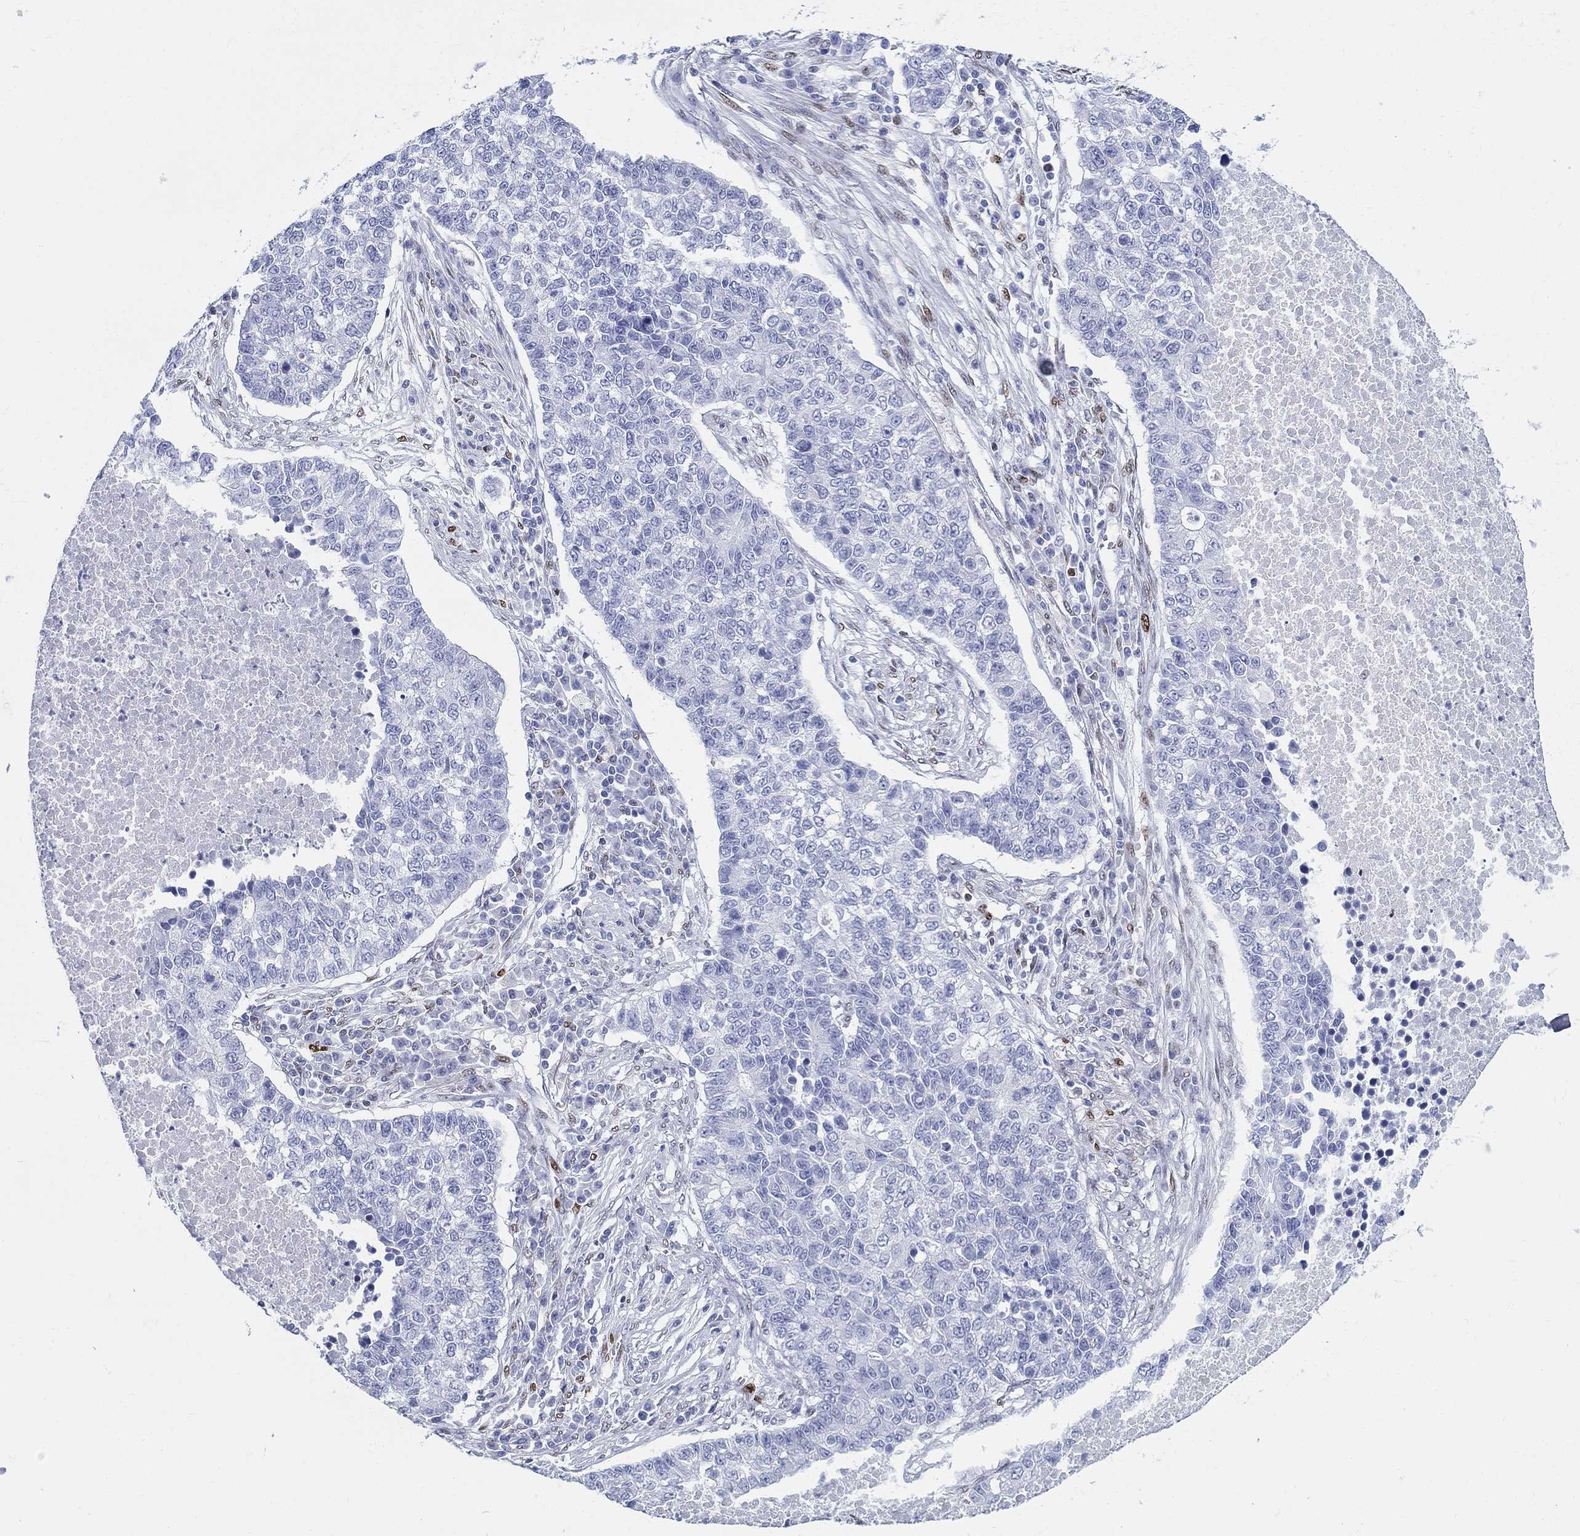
{"staining": {"intensity": "negative", "quantity": "none", "location": "none"}, "tissue": "lung cancer", "cell_type": "Tumor cells", "image_type": "cancer", "snomed": [{"axis": "morphology", "description": "Adenocarcinoma, NOS"}, {"axis": "topography", "description": "Lung"}], "caption": "This is an immunohistochemistry micrograph of adenocarcinoma (lung). There is no staining in tumor cells.", "gene": "H1-1", "patient": {"sex": "male", "age": 57}}